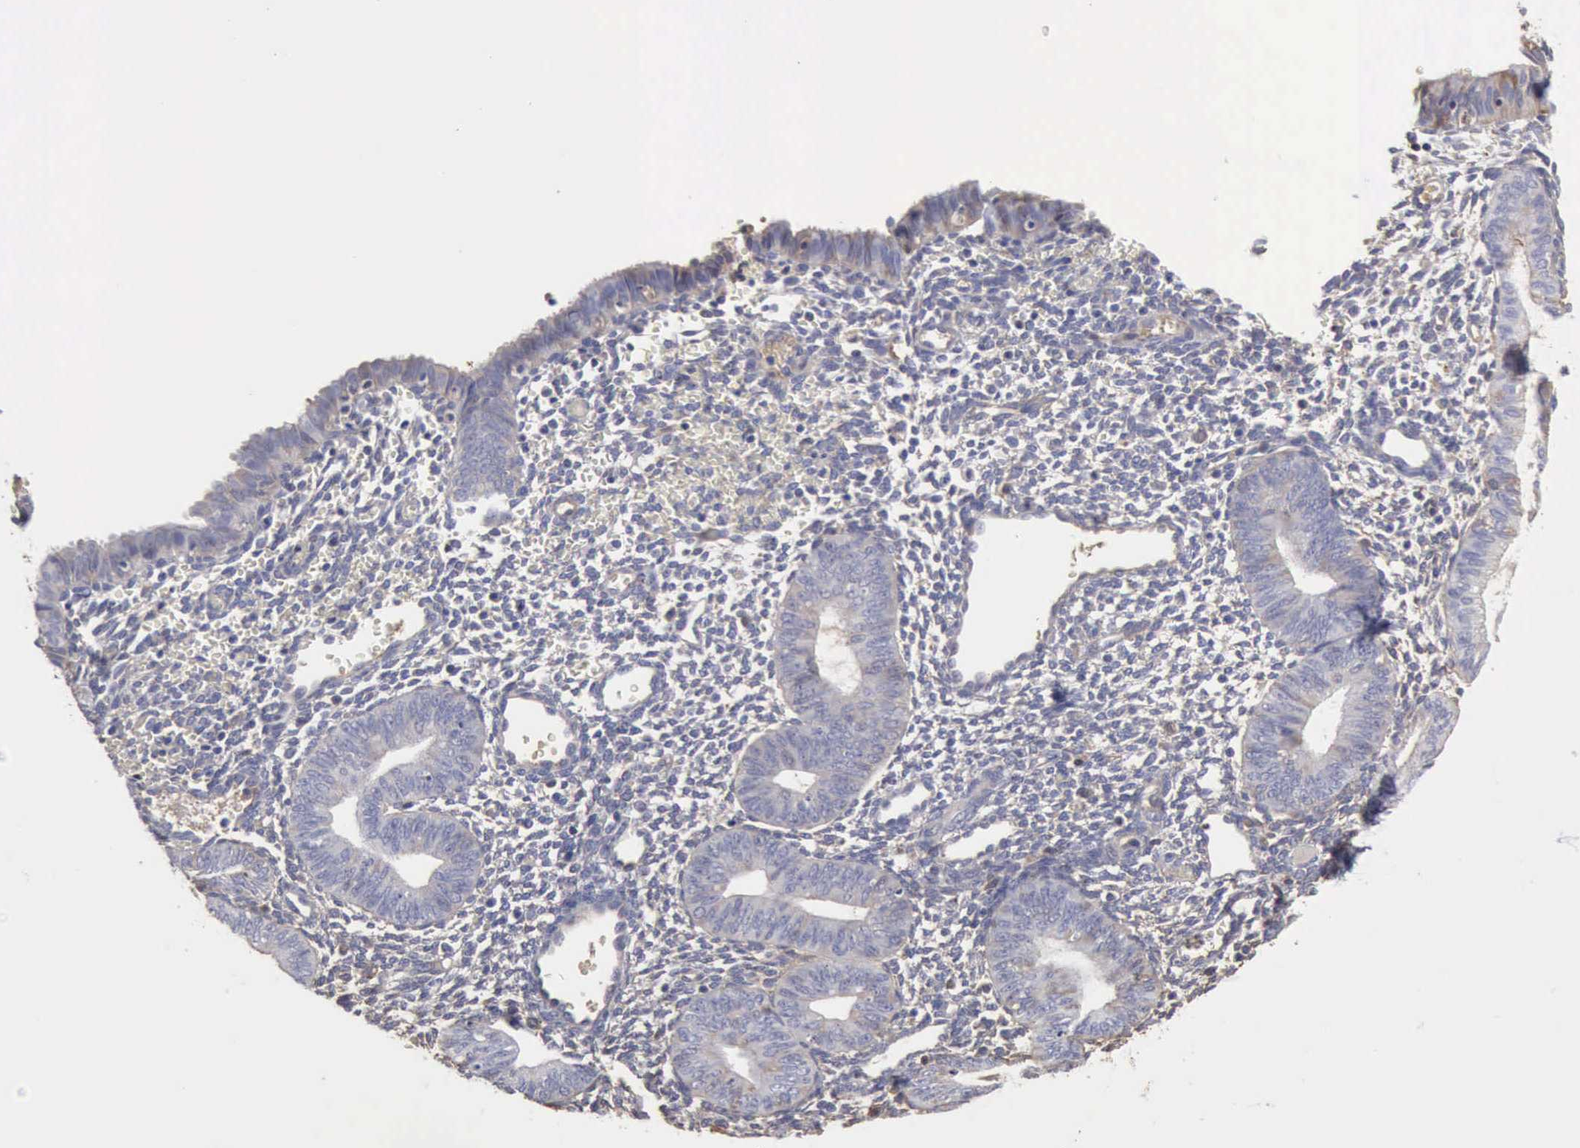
{"staining": {"intensity": "negative", "quantity": "none", "location": "none"}, "tissue": "endometrium", "cell_type": "Cells in endometrial stroma", "image_type": "normal", "snomed": [{"axis": "morphology", "description": "Normal tissue, NOS"}, {"axis": "topography", "description": "Endometrium"}], "caption": "Cells in endometrial stroma show no significant protein staining in unremarkable endometrium.", "gene": "SERPINA1", "patient": {"sex": "female", "age": 61}}